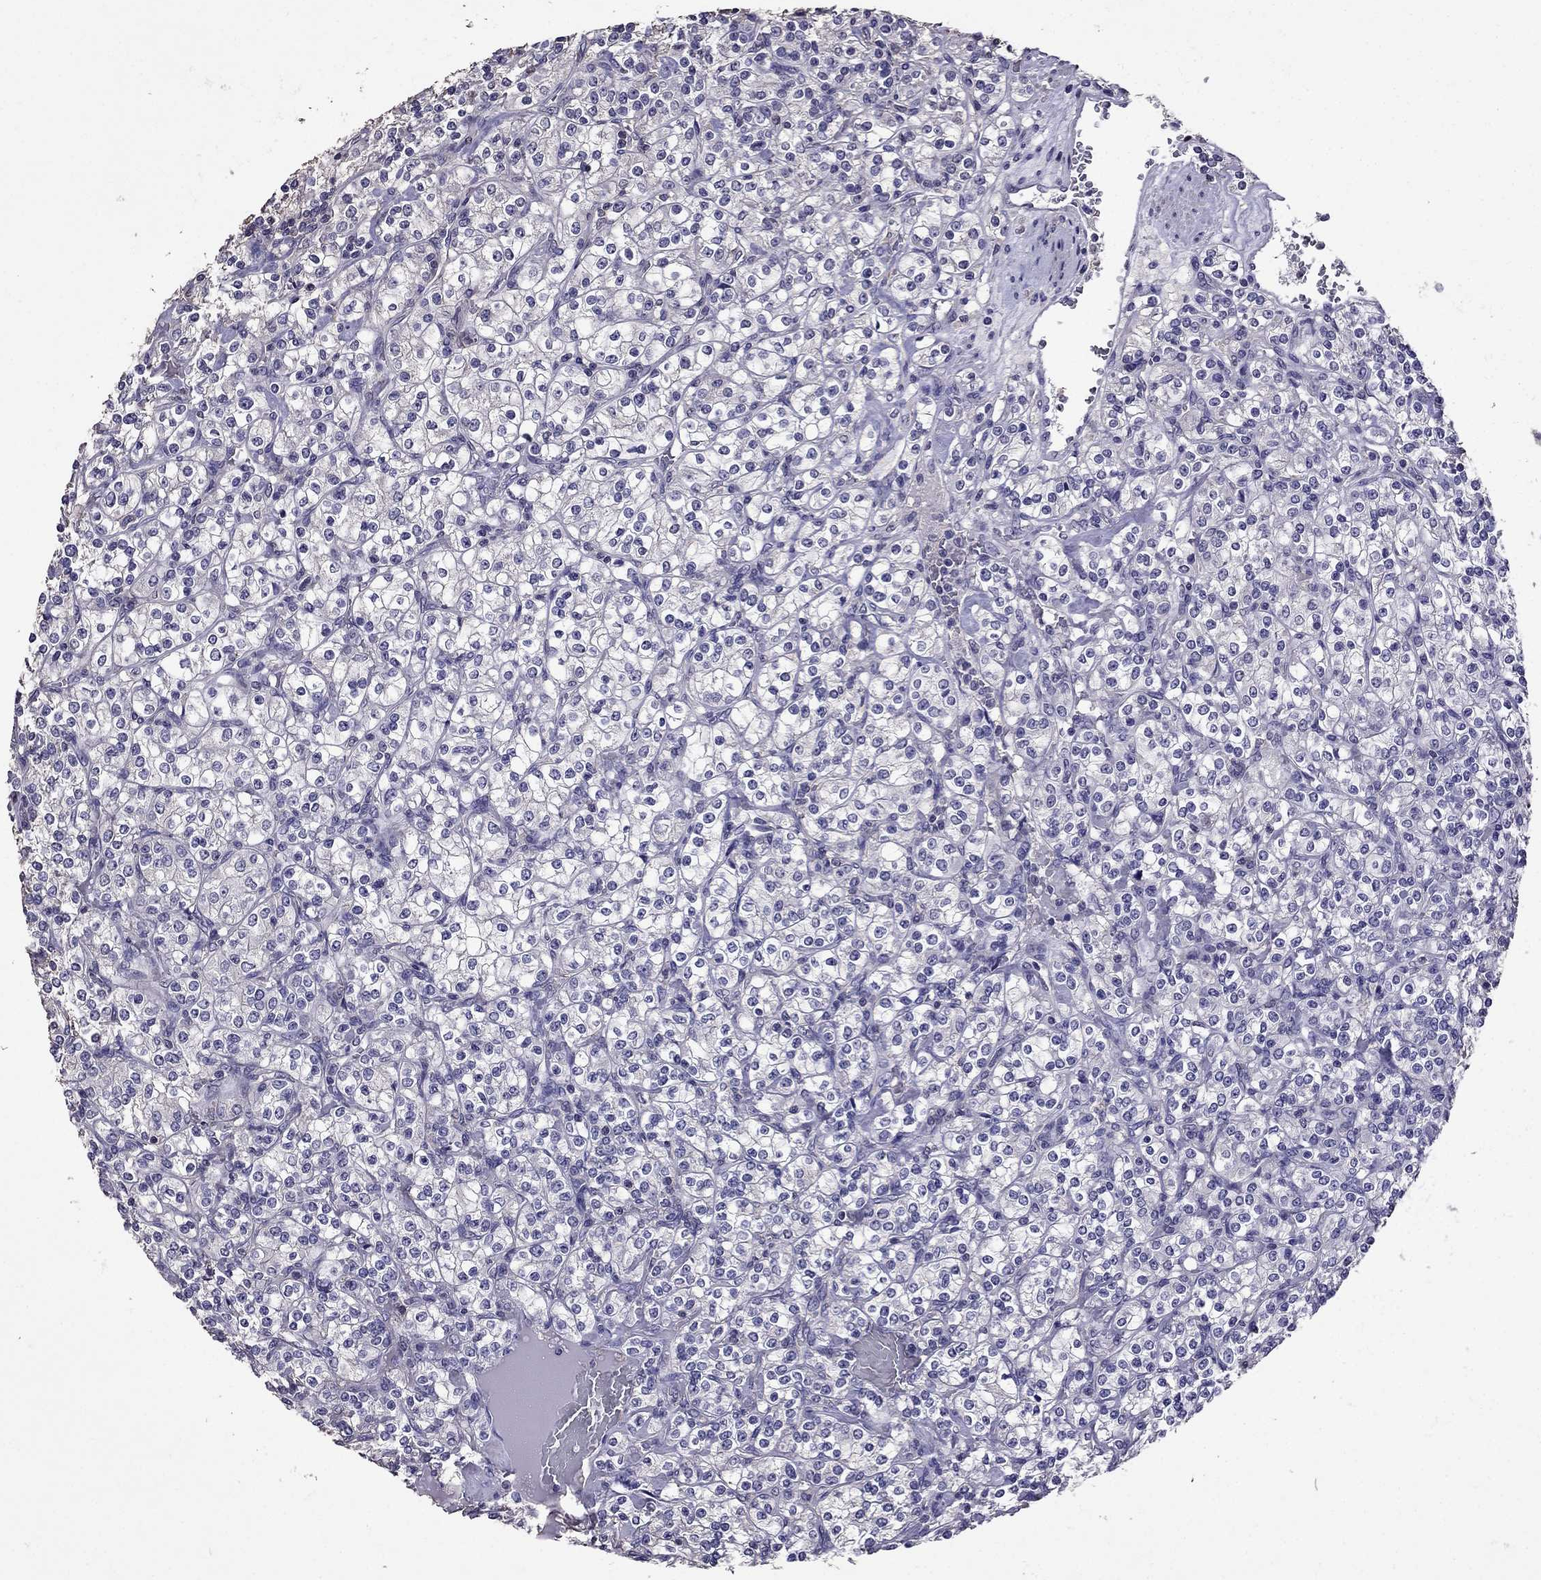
{"staining": {"intensity": "negative", "quantity": "none", "location": "none"}, "tissue": "renal cancer", "cell_type": "Tumor cells", "image_type": "cancer", "snomed": [{"axis": "morphology", "description": "Adenocarcinoma, NOS"}, {"axis": "topography", "description": "Kidney"}], "caption": "This is a image of immunohistochemistry (IHC) staining of adenocarcinoma (renal), which shows no expression in tumor cells. (DAB (3,3'-diaminobenzidine) immunohistochemistry (IHC) with hematoxylin counter stain).", "gene": "NKX3-1", "patient": {"sex": "male", "age": 77}}